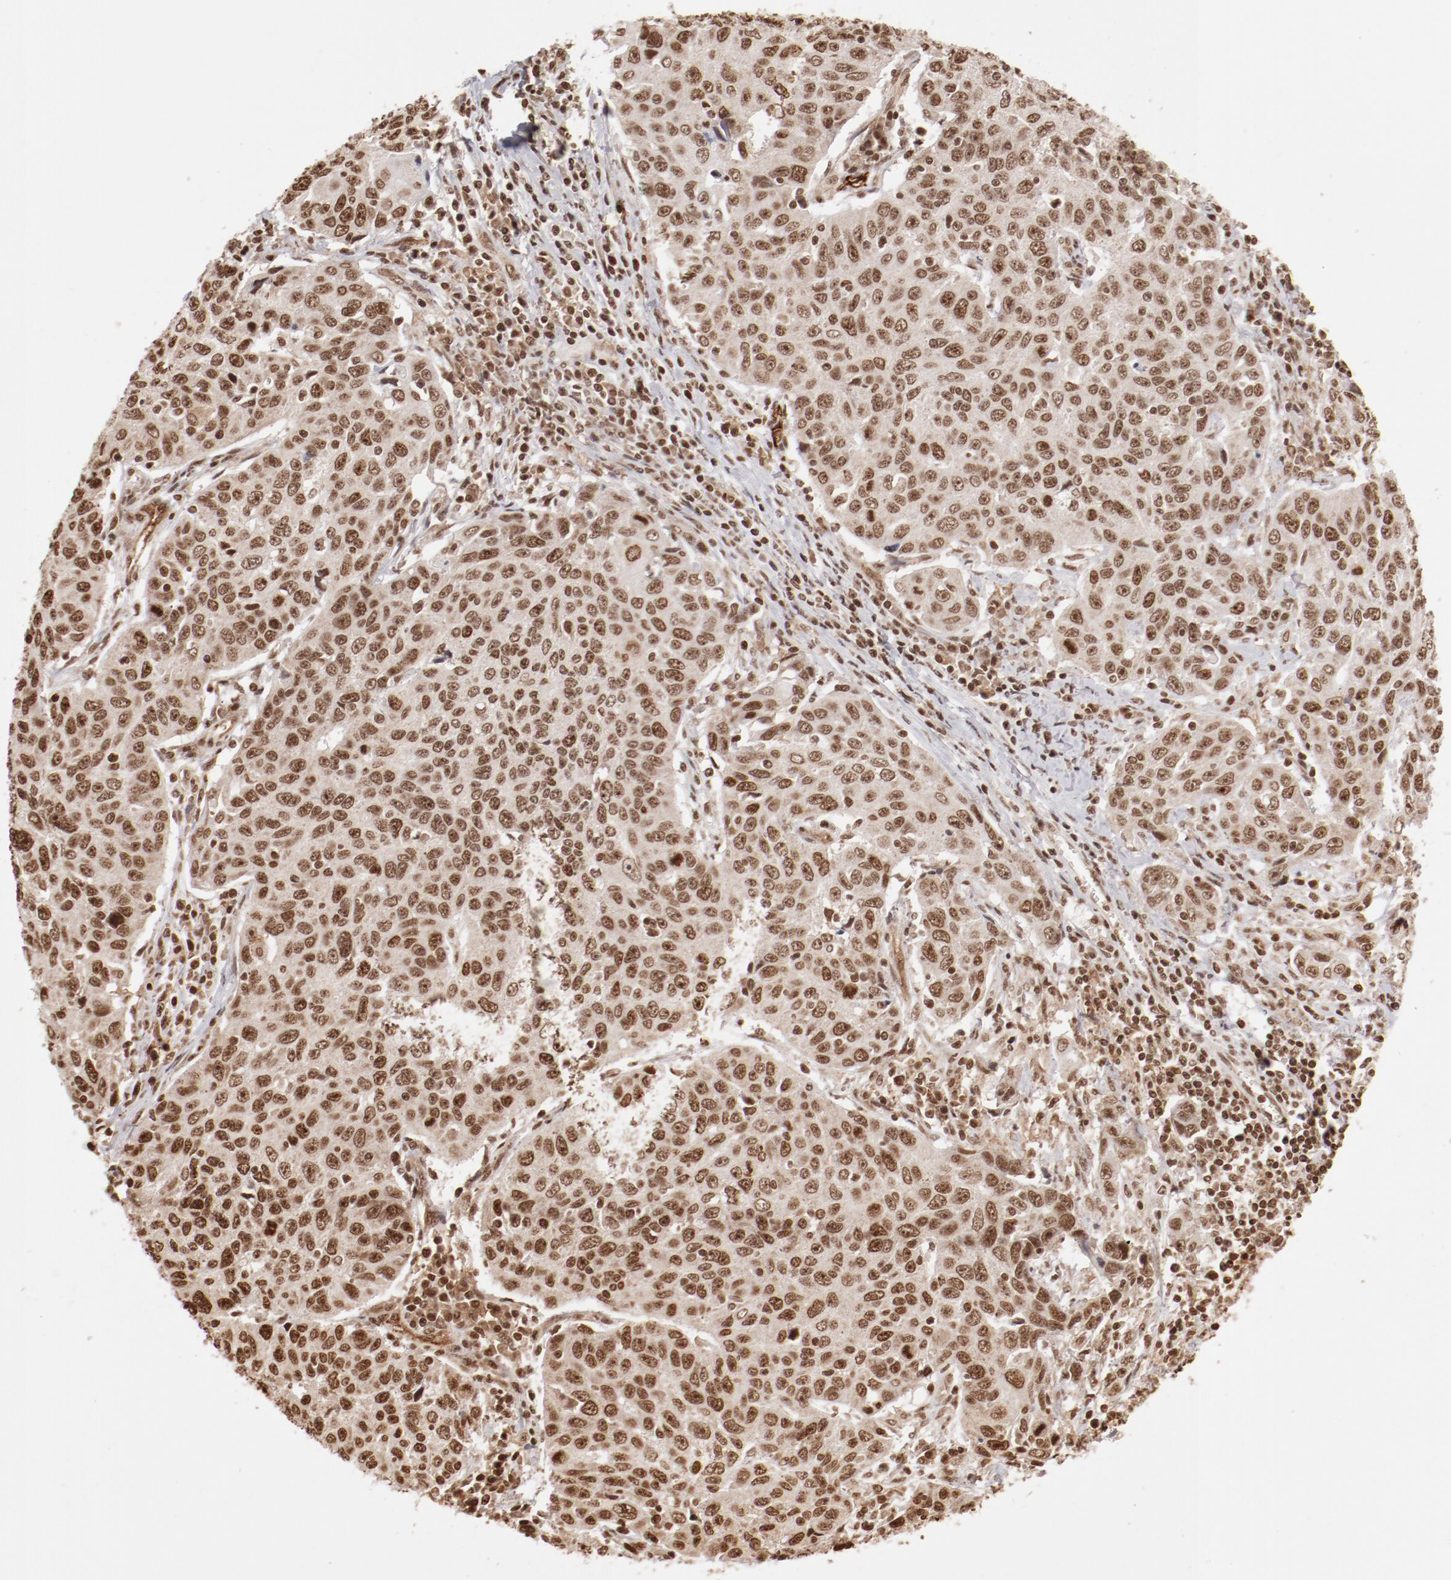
{"staining": {"intensity": "moderate", "quantity": ">75%", "location": "nuclear"}, "tissue": "cervical cancer", "cell_type": "Tumor cells", "image_type": "cancer", "snomed": [{"axis": "morphology", "description": "Squamous cell carcinoma, NOS"}, {"axis": "topography", "description": "Cervix"}], "caption": "Cervical cancer tissue reveals moderate nuclear staining in approximately >75% of tumor cells, visualized by immunohistochemistry.", "gene": "ABL2", "patient": {"sex": "female", "age": 53}}